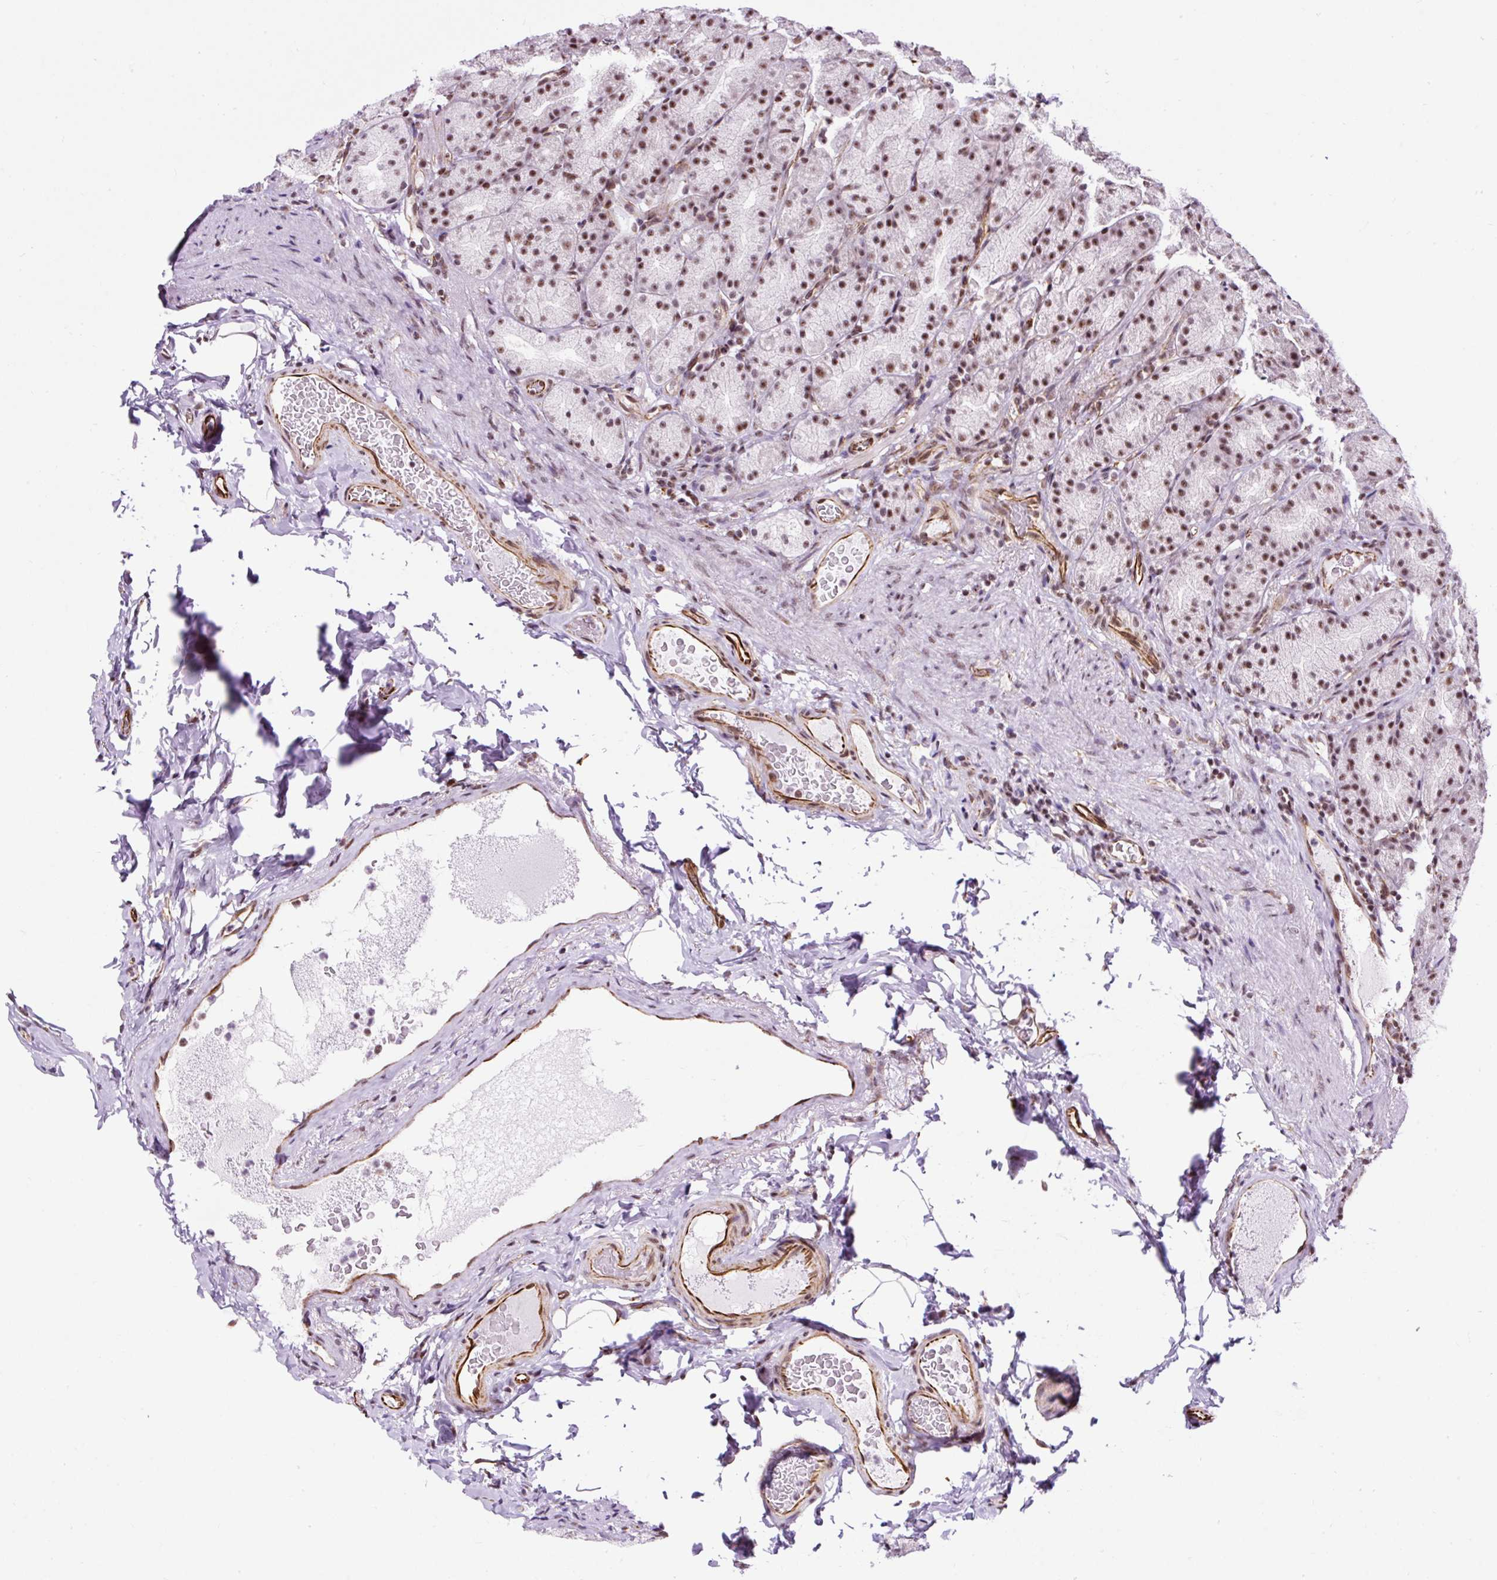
{"staining": {"intensity": "strong", "quantity": ">75%", "location": "nuclear"}, "tissue": "stomach", "cell_type": "Glandular cells", "image_type": "normal", "snomed": [{"axis": "morphology", "description": "Normal tissue, NOS"}, {"axis": "topography", "description": "Stomach, upper"}, {"axis": "topography", "description": "Stomach"}], "caption": "Stomach stained with DAB immunohistochemistry (IHC) displays high levels of strong nuclear staining in approximately >75% of glandular cells. (DAB IHC with brightfield microscopy, high magnification).", "gene": "FMC1", "patient": {"sex": "male", "age": 68}}